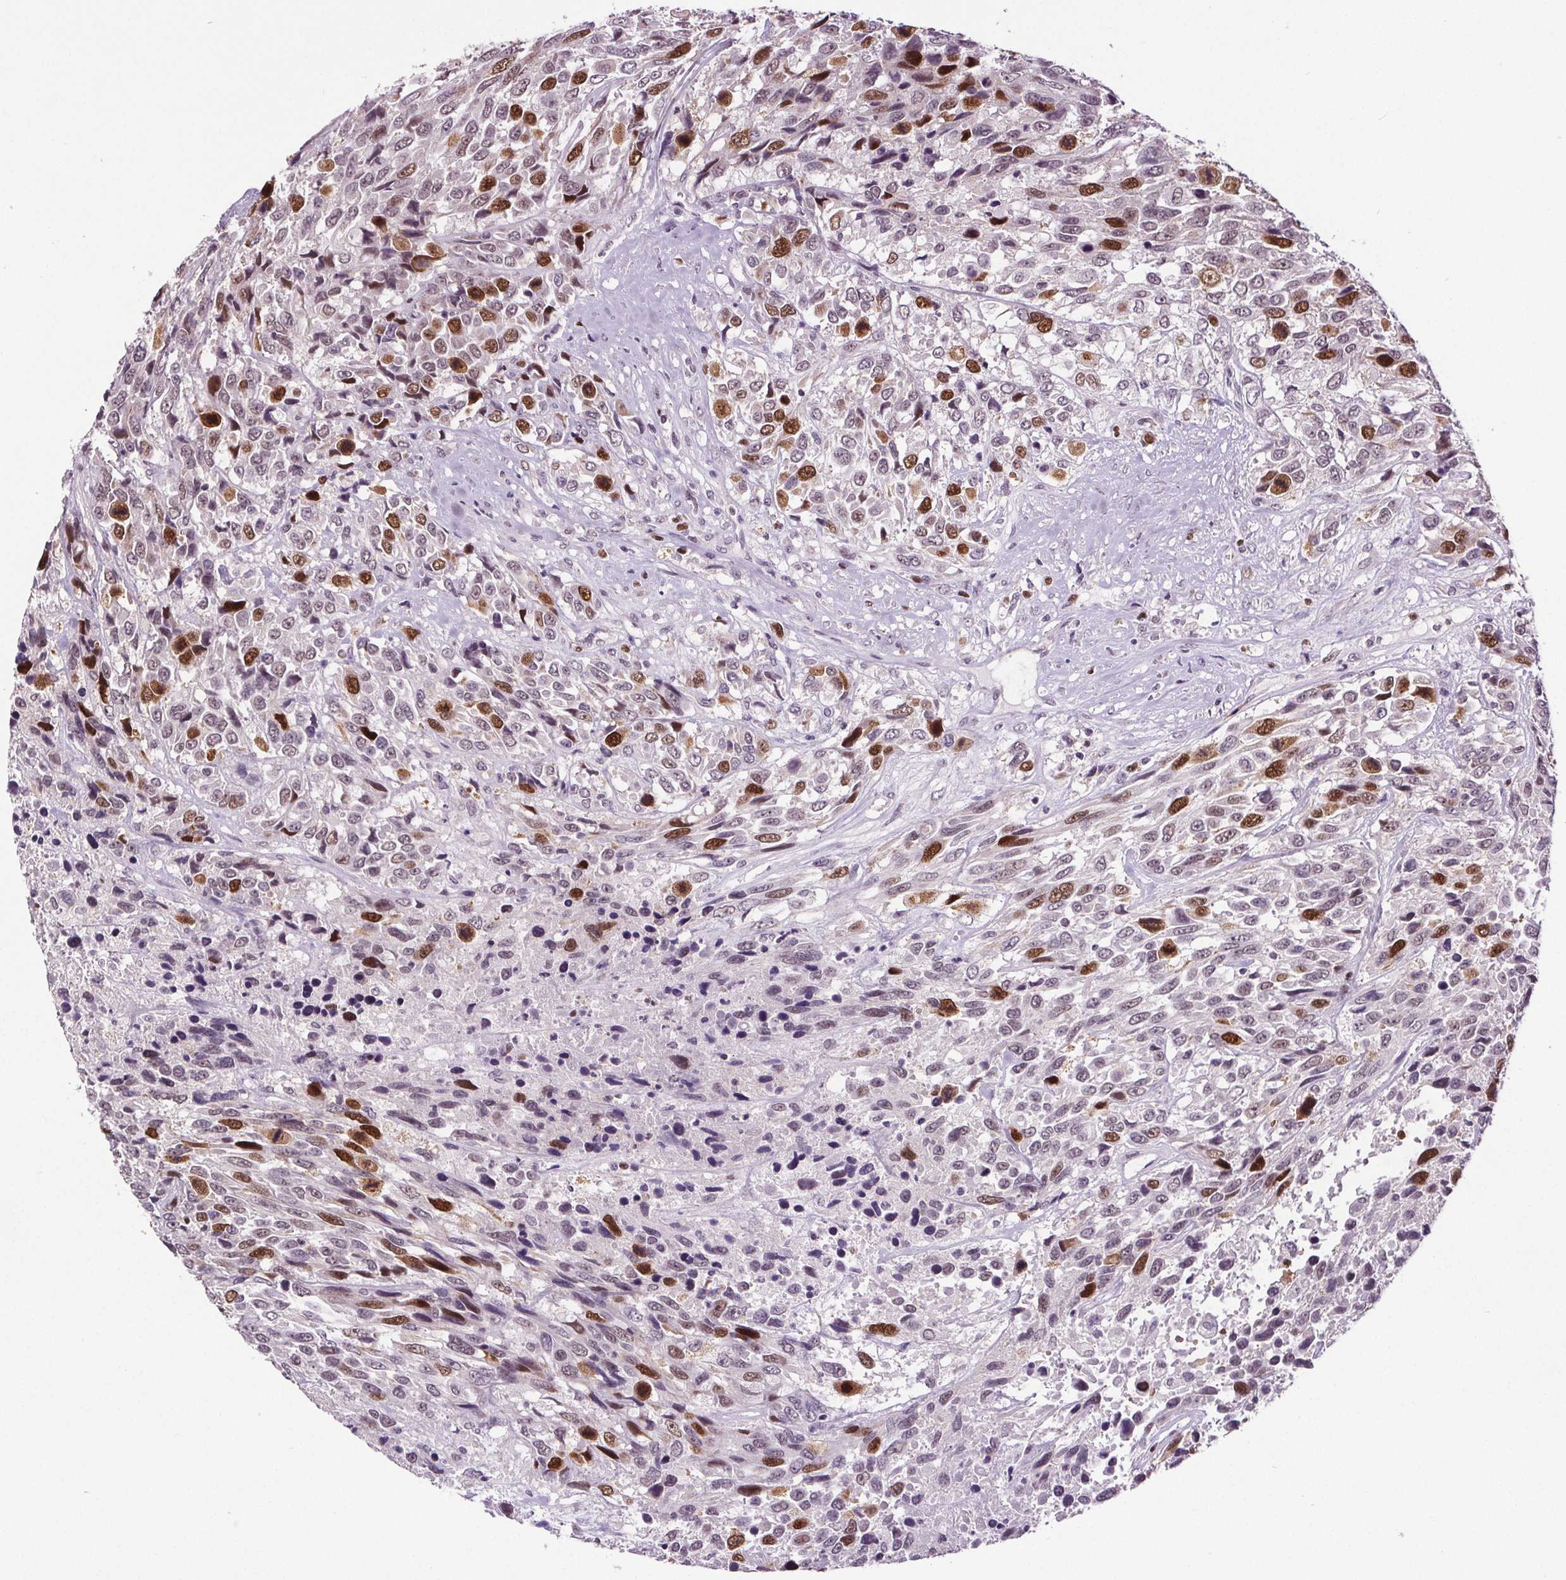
{"staining": {"intensity": "strong", "quantity": "25%-75%", "location": "nuclear"}, "tissue": "urothelial cancer", "cell_type": "Tumor cells", "image_type": "cancer", "snomed": [{"axis": "morphology", "description": "Urothelial carcinoma, High grade"}, {"axis": "topography", "description": "Urinary bladder"}], "caption": "This micrograph exhibits immunohistochemistry (IHC) staining of urothelial cancer, with high strong nuclear positivity in about 25%-75% of tumor cells.", "gene": "CENPF", "patient": {"sex": "female", "age": 70}}